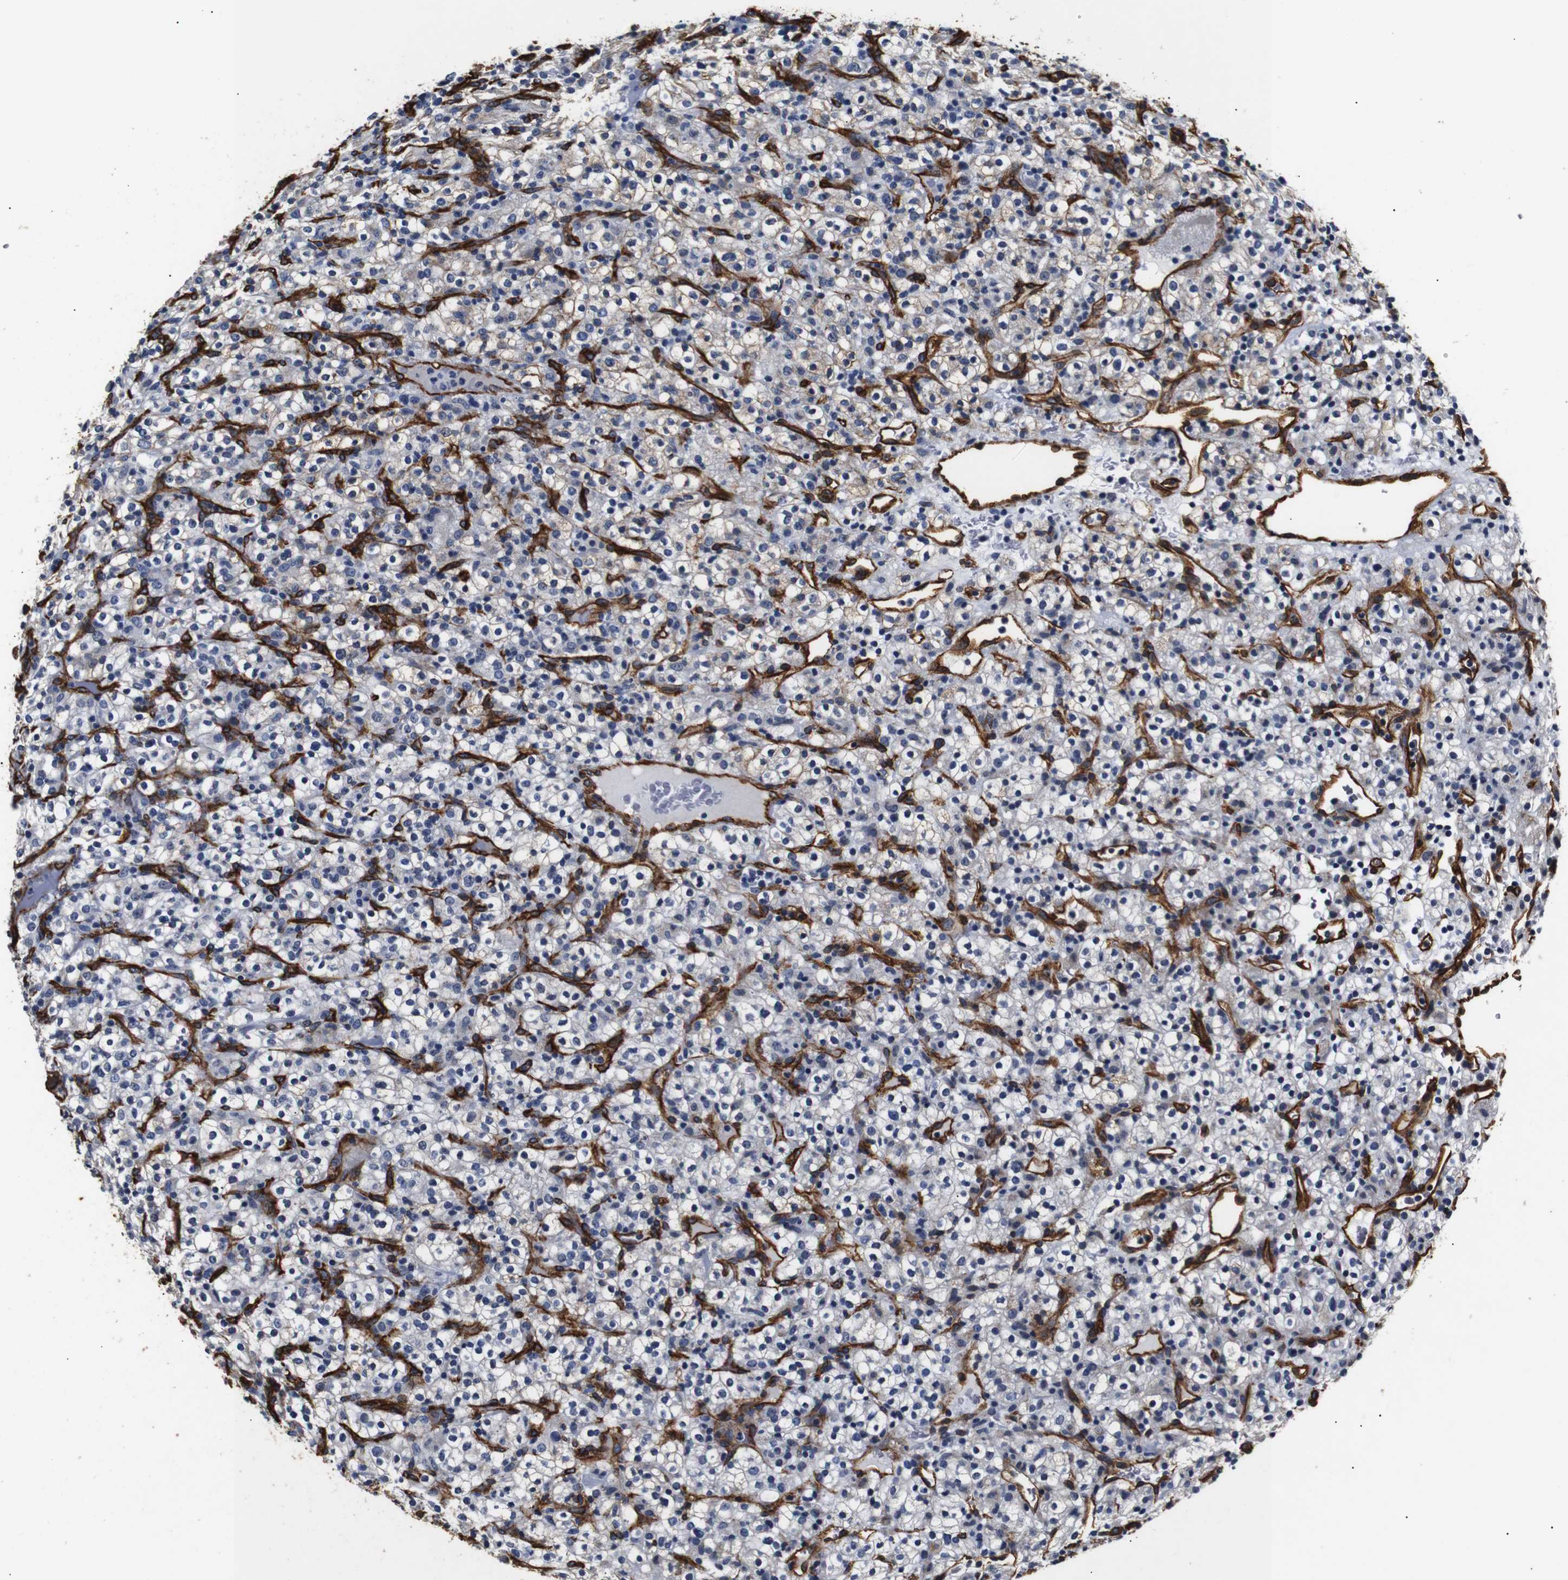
{"staining": {"intensity": "negative", "quantity": "none", "location": "none"}, "tissue": "renal cancer", "cell_type": "Tumor cells", "image_type": "cancer", "snomed": [{"axis": "morphology", "description": "Normal tissue, NOS"}, {"axis": "morphology", "description": "Adenocarcinoma, NOS"}, {"axis": "topography", "description": "Kidney"}], "caption": "Human adenocarcinoma (renal) stained for a protein using immunohistochemistry (IHC) reveals no staining in tumor cells.", "gene": "CAV2", "patient": {"sex": "female", "age": 72}}